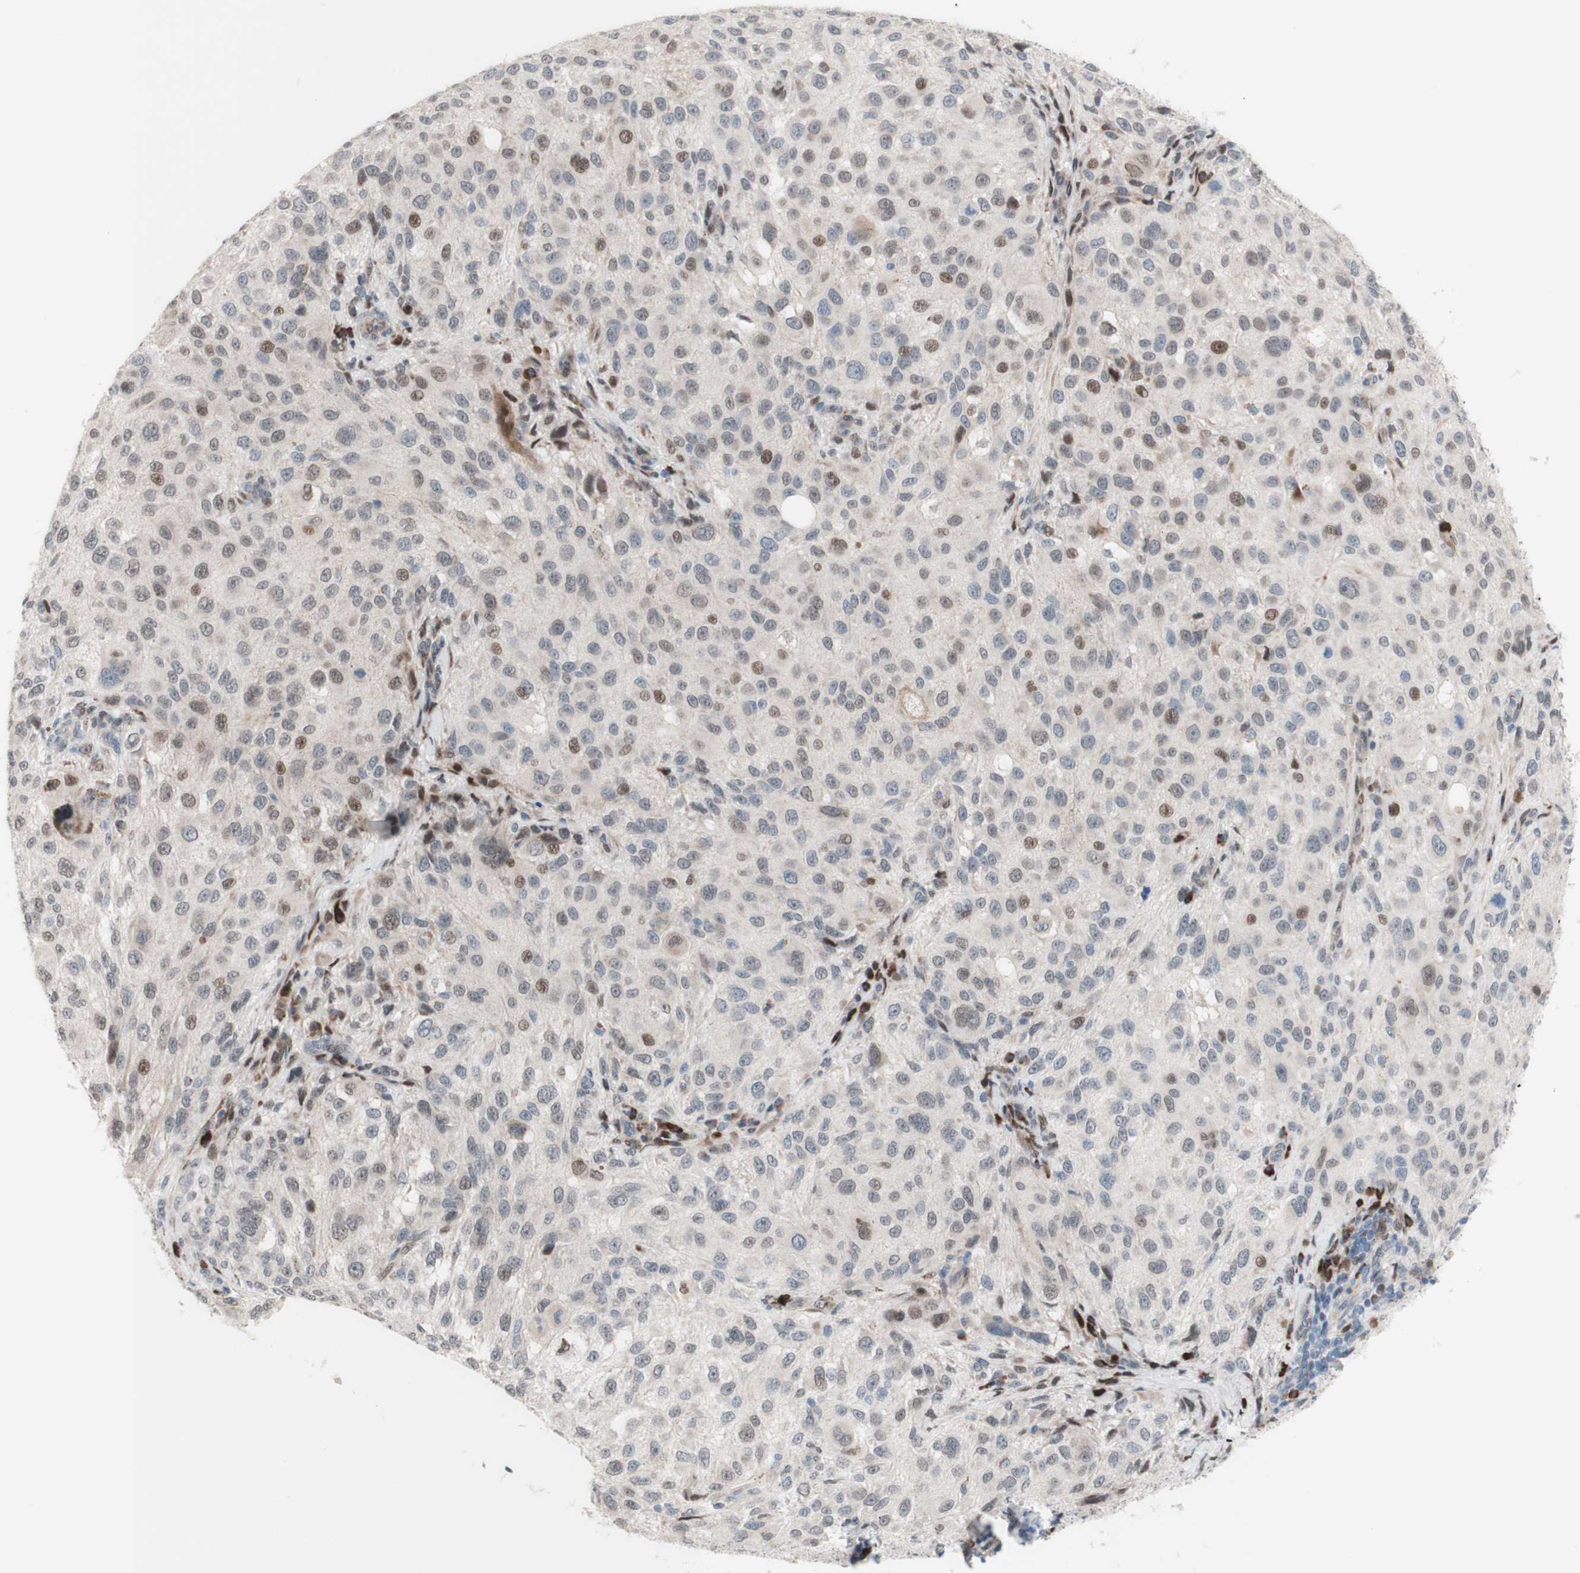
{"staining": {"intensity": "weak", "quantity": "<25%", "location": "nuclear"}, "tissue": "melanoma", "cell_type": "Tumor cells", "image_type": "cancer", "snomed": [{"axis": "morphology", "description": "Necrosis, NOS"}, {"axis": "morphology", "description": "Malignant melanoma, NOS"}, {"axis": "topography", "description": "Skin"}], "caption": "A photomicrograph of human malignant melanoma is negative for staining in tumor cells.", "gene": "PHTF2", "patient": {"sex": "female", "age": 87}}